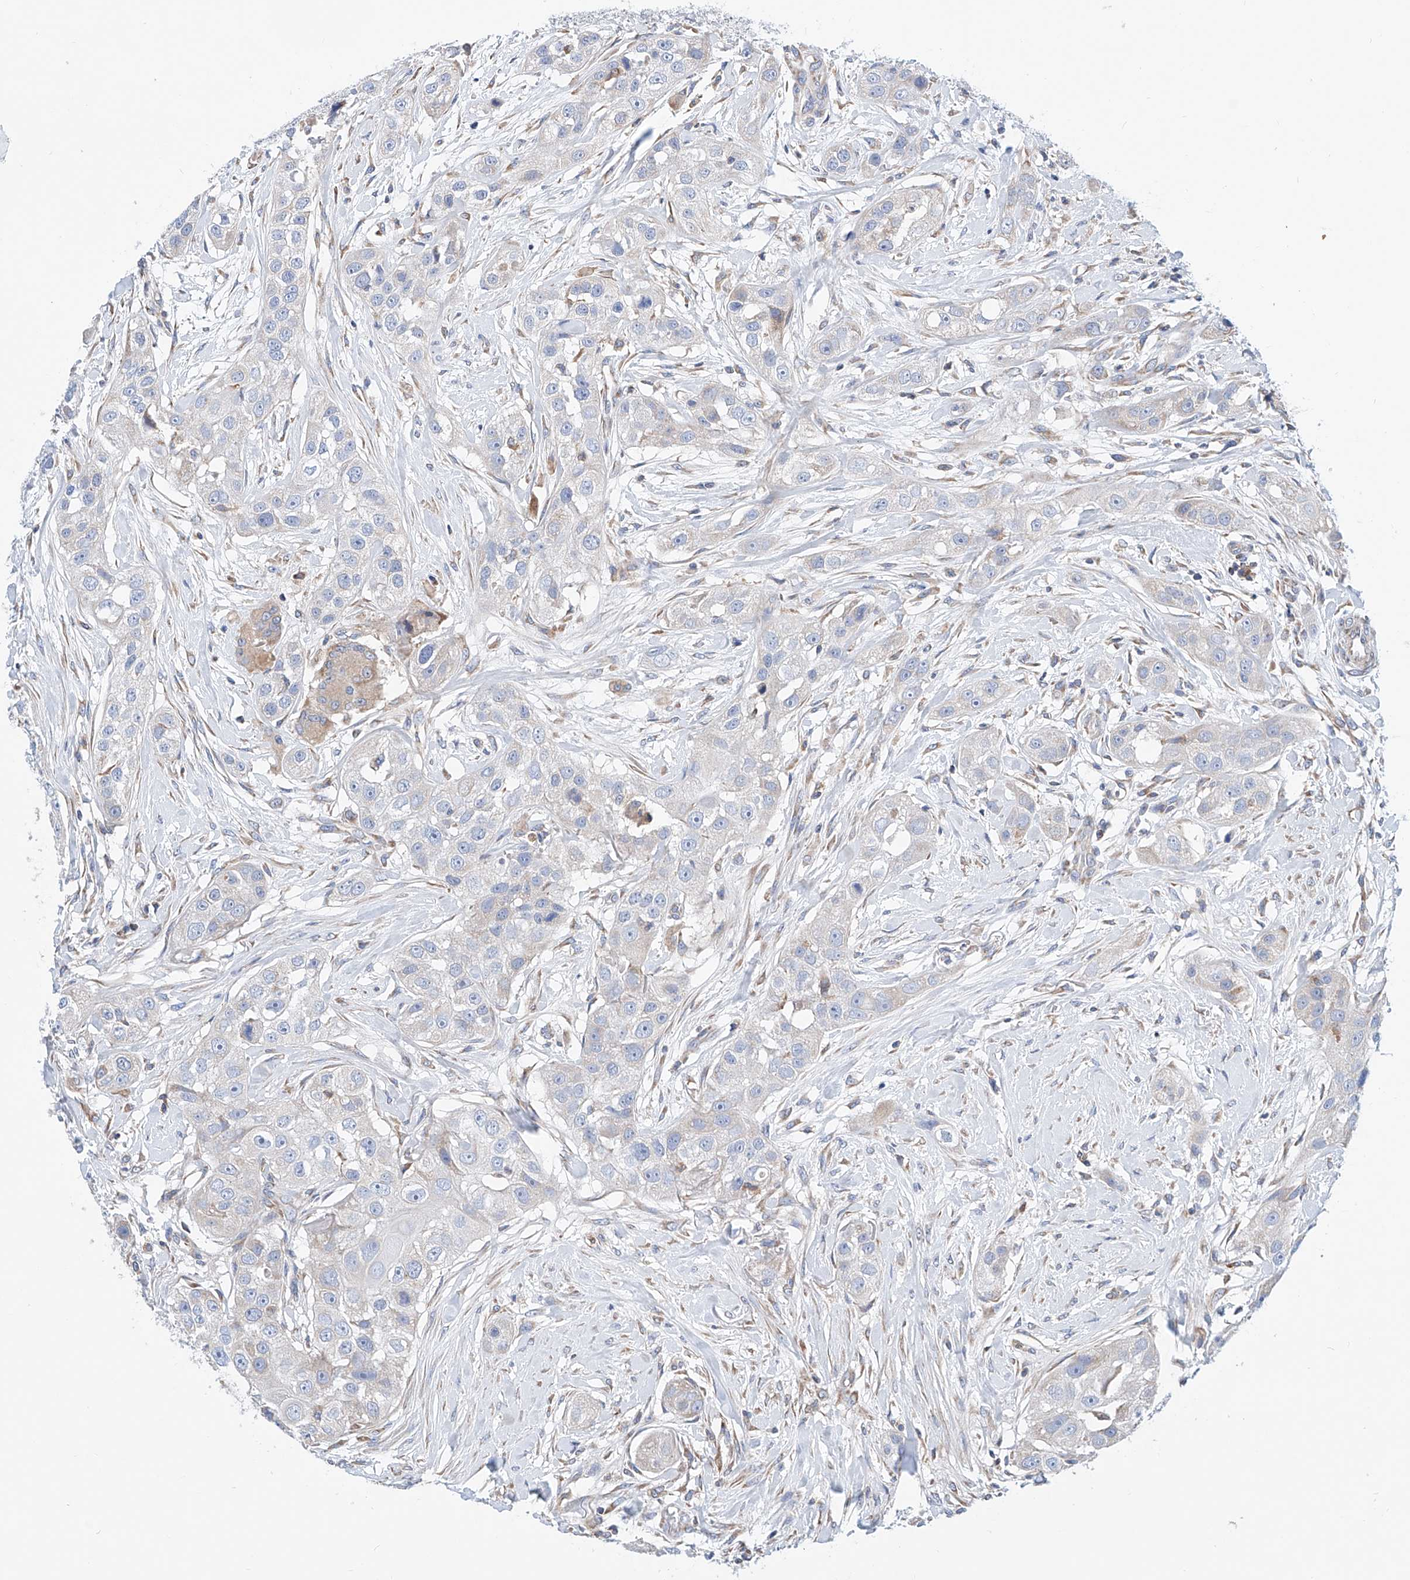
{"staining": {"intensity": "negative", "quantity": "none", "location": "none"}, "tissue": "head and neck cancer", "cell_type": "Tumor cells", "image_type": "cancer", "snomed": [{"axis": "morphology", "description": "Normal tissue, NOS"}, {"axis": "morphology", "description": "Squamous cell carcinoma, NOS"}, {"axis": "topography", "description": "Skeletal muscle"}, {"axis": "topography", "description": "Head-Neck"}], "caption": "This is a image of immunohistochemistry staining of squamous cell carcinoma (head and neck), which shows no positivity in tumor cells.", "gene": "MAD2L1", "patient": {"sex": "male", "age": 51}}